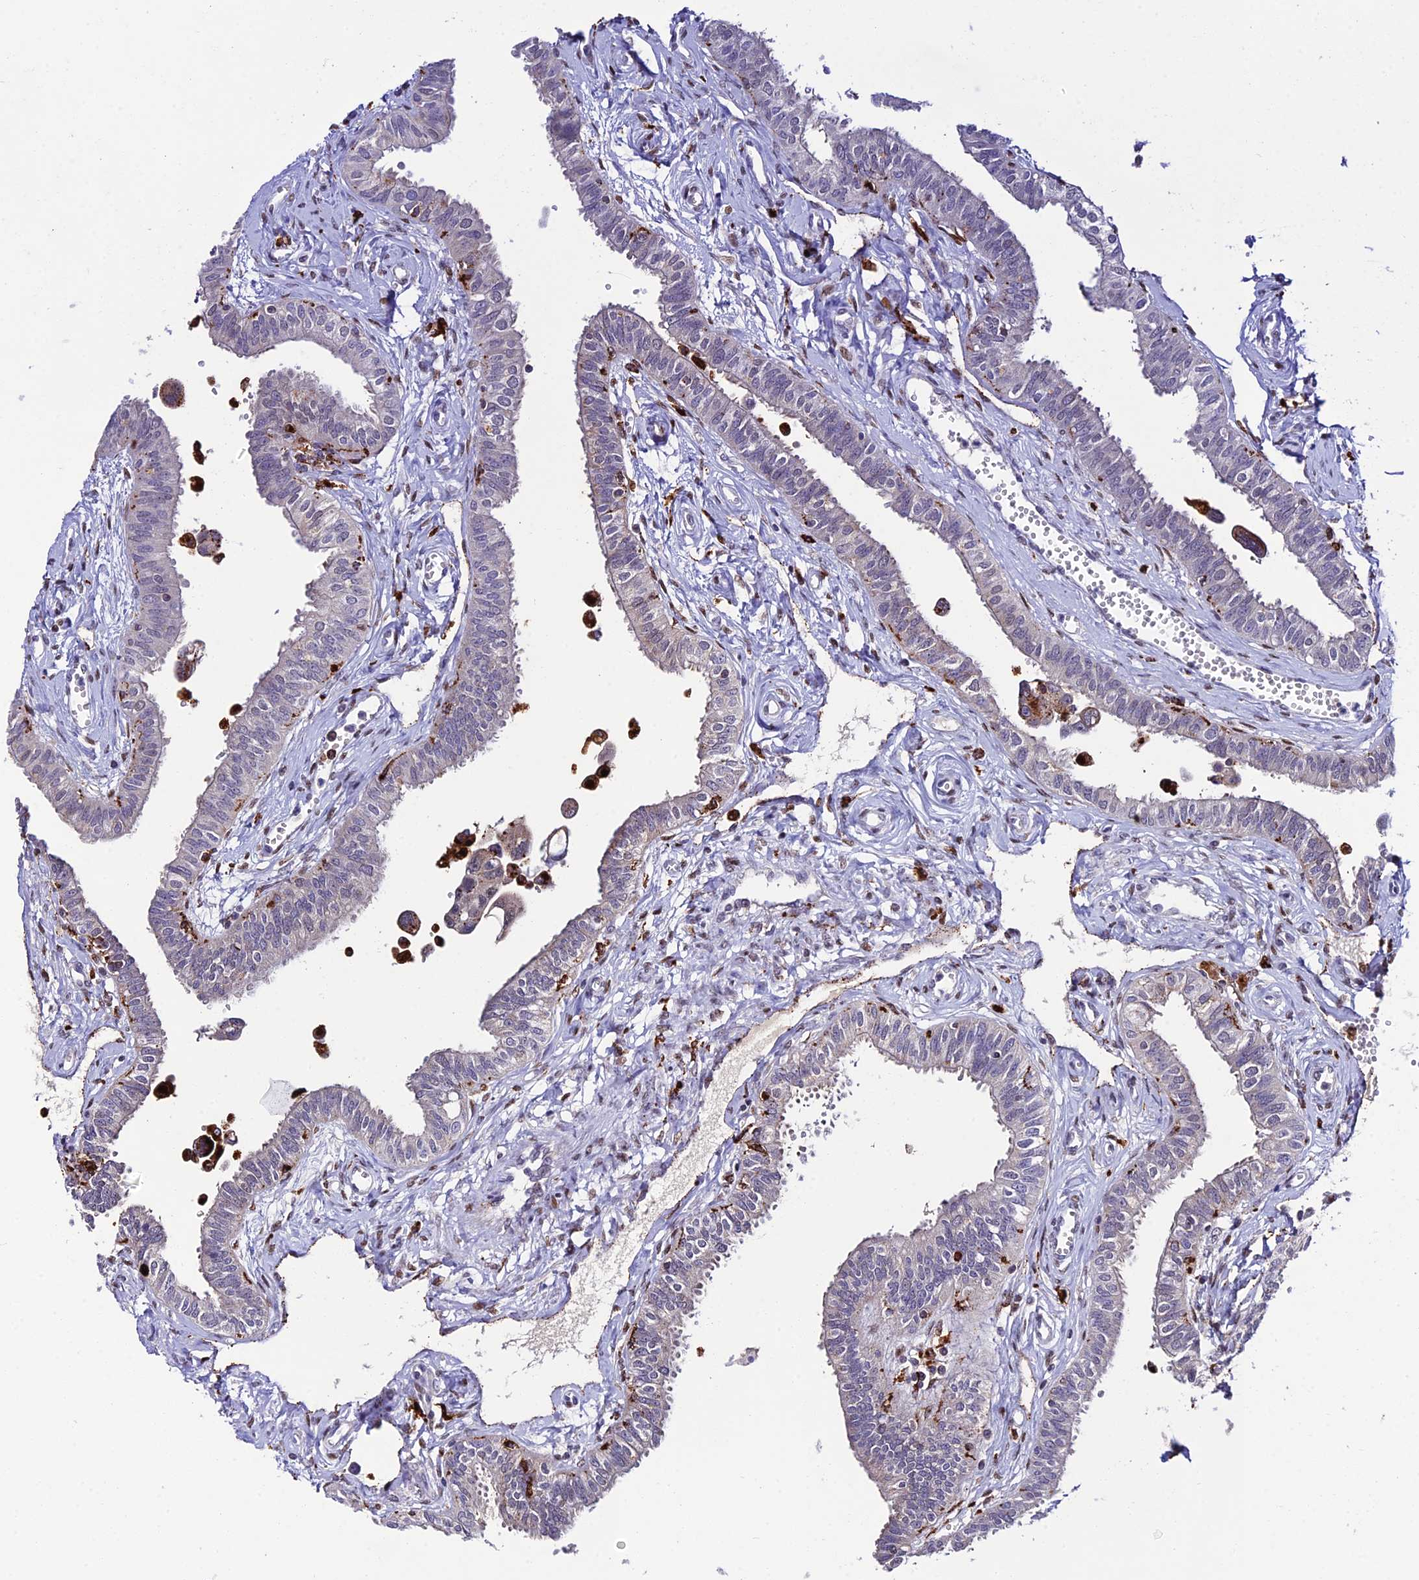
{"staining": {"intensity": "negative", "quantity": "none", "location": "none"}, "tissue": "fallopian tube", "cell_type": "Glandular cells", "image_type": "normal", "snomed": [{"axis": "morphology", "description": "Normal tissue, NOS"}, {"axis": "morphology", "description": "Carcinoma, NOS"}, {"axis": "topography", "description": "Fallopian tube"}, {"axis": "topography", "description": "Ovary"}], "caption": "The histopathology image demonstrates no significant expression in glandular cells of fallopian tube.", "gene": "HIC1", "patient": {"sex": "female", "age": 59}}